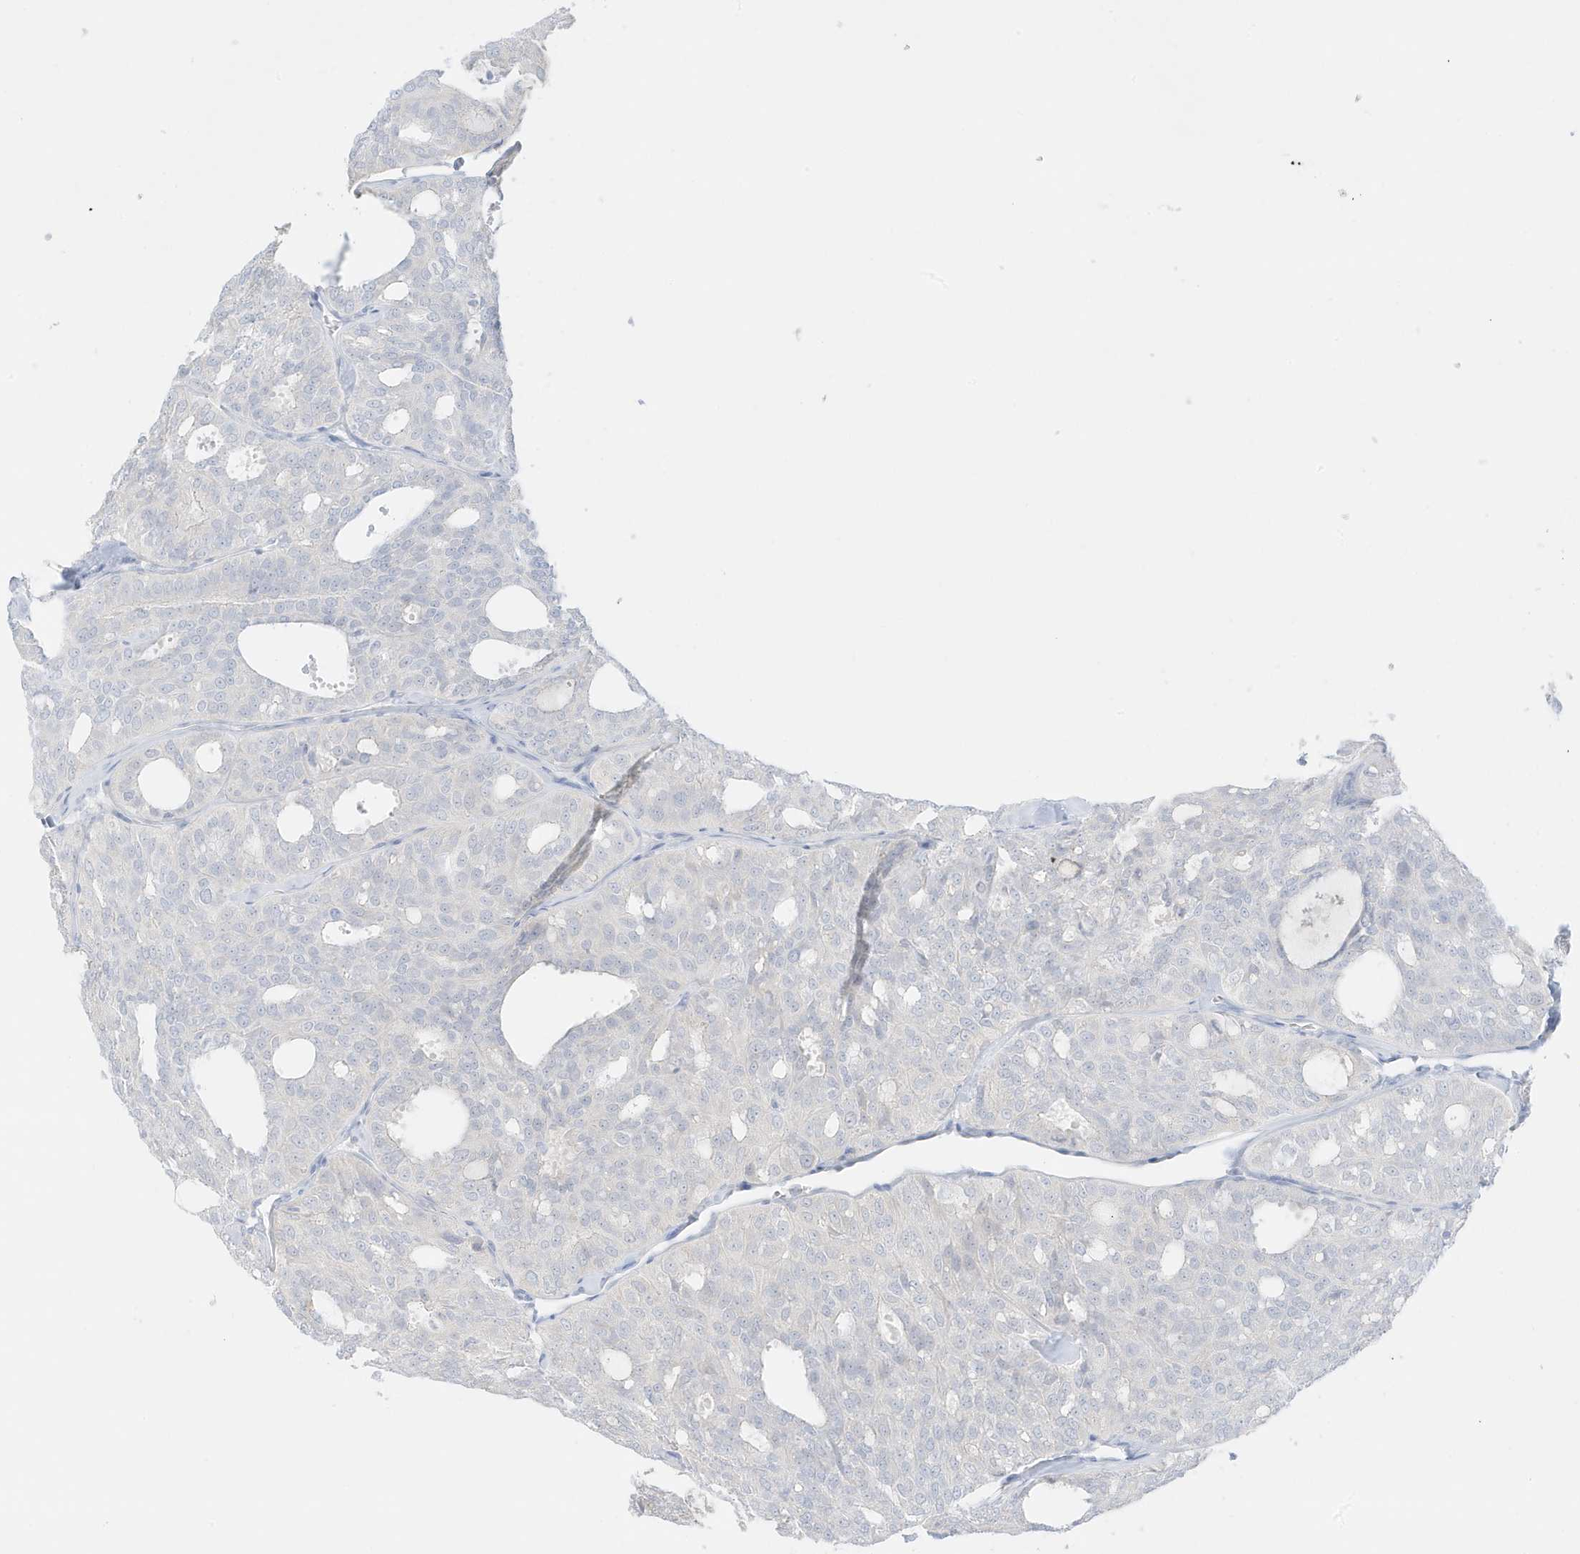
{"staining": {"intensity": "negative", "quantity": "none", "location": "none"}, "tissue": "thyroid cancer", "cell_type": "Tumor cells", "image_type": "cancer", "snomed": [{"axis": "morphology", "description": "Follicular adenoma carcinoma, NOS"}, {"axis": "topography", "description": "Thyroid gland"}], "caption": "An image of human thyroid cancer (follicular adenoma carcinoma) is negative for staining in tumor cells.", "gene": "SLC22A13", "patient": {"sex": "male", "age": 75}}